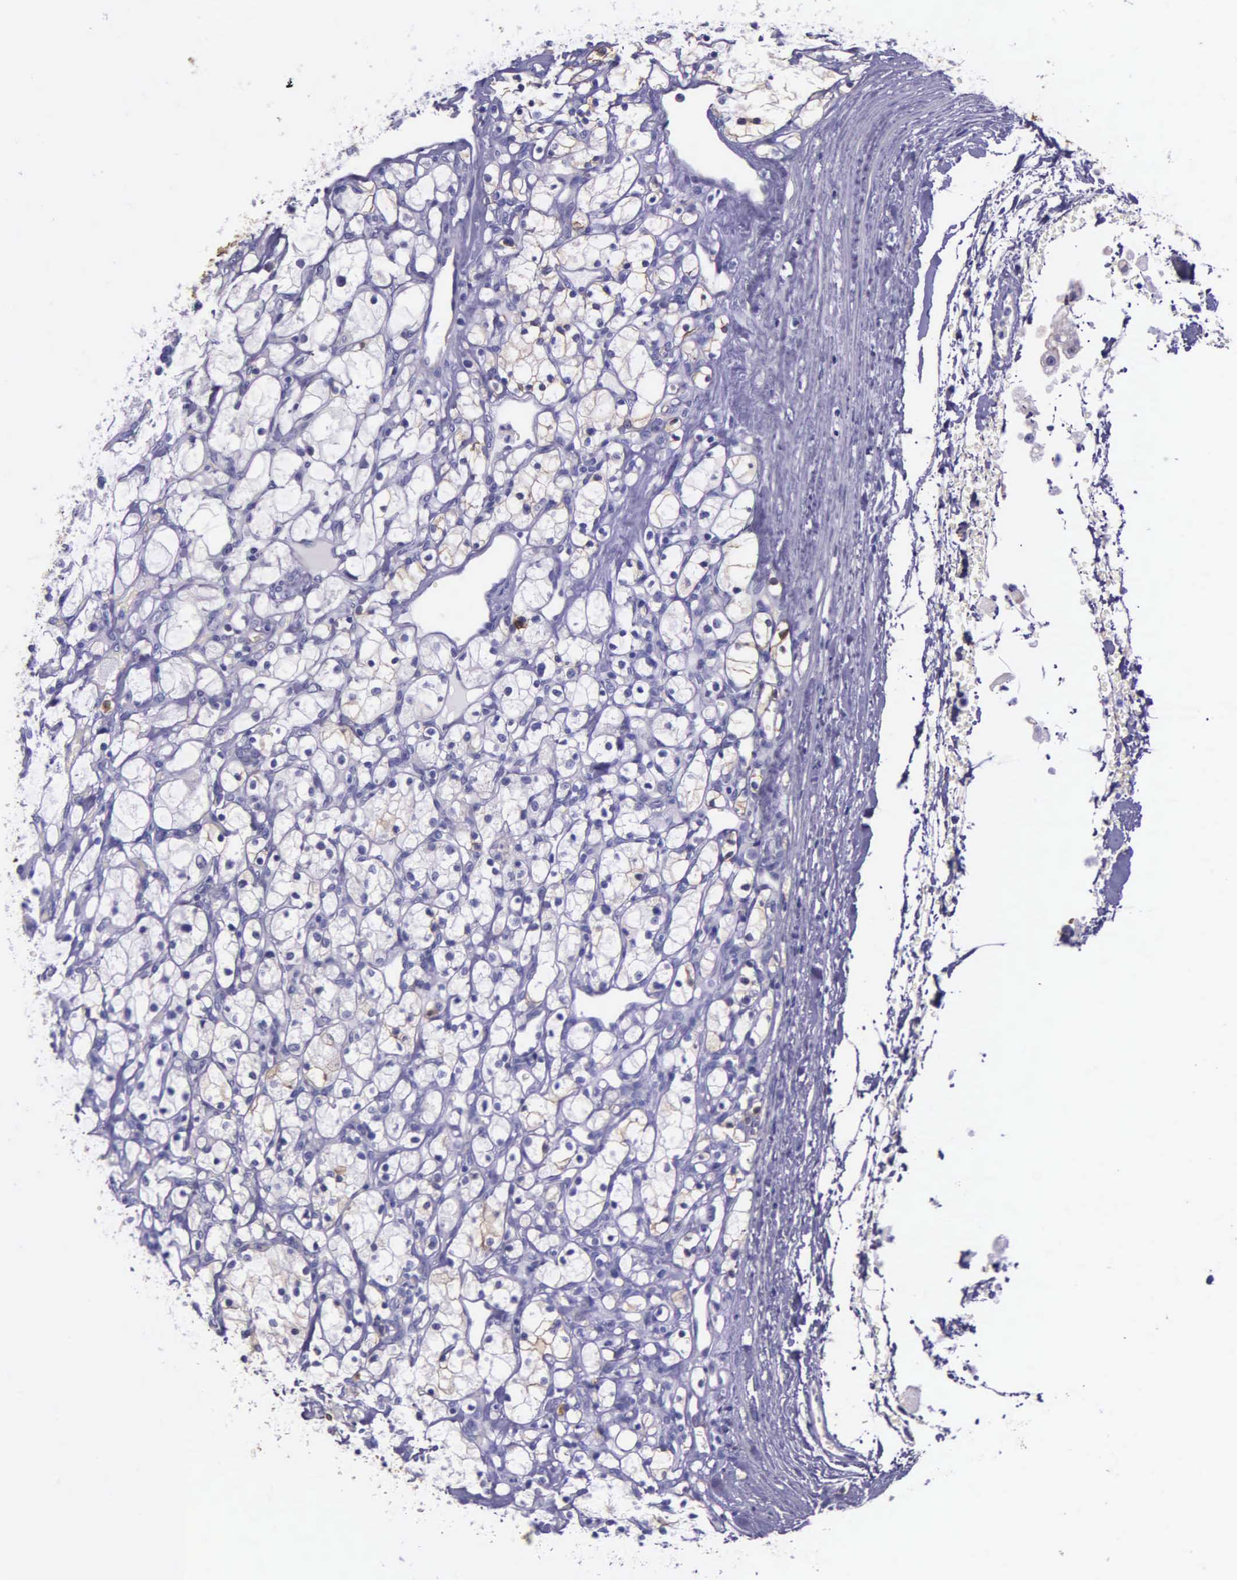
{"staining": {"intensity": "negative", "quantity": "none", "location": "none"}, "tissue": "renal cancer", "cell_type": "Tumor cells", "image_type": "cancer", "snomed": [{"axis": "morphology", "description": "Adenocarcinoma, NOS"}, {"axis": "topography", "description": "Kidney"}], "caption": "Immunohistochemistry histopathology image of neoplastic tissue: renal adenocarcinoma stained with DAB displays no significant protein positivity in tumor cells.", "gene": "AHNAK2", "patient": {"sex": "female", "age": 83}}